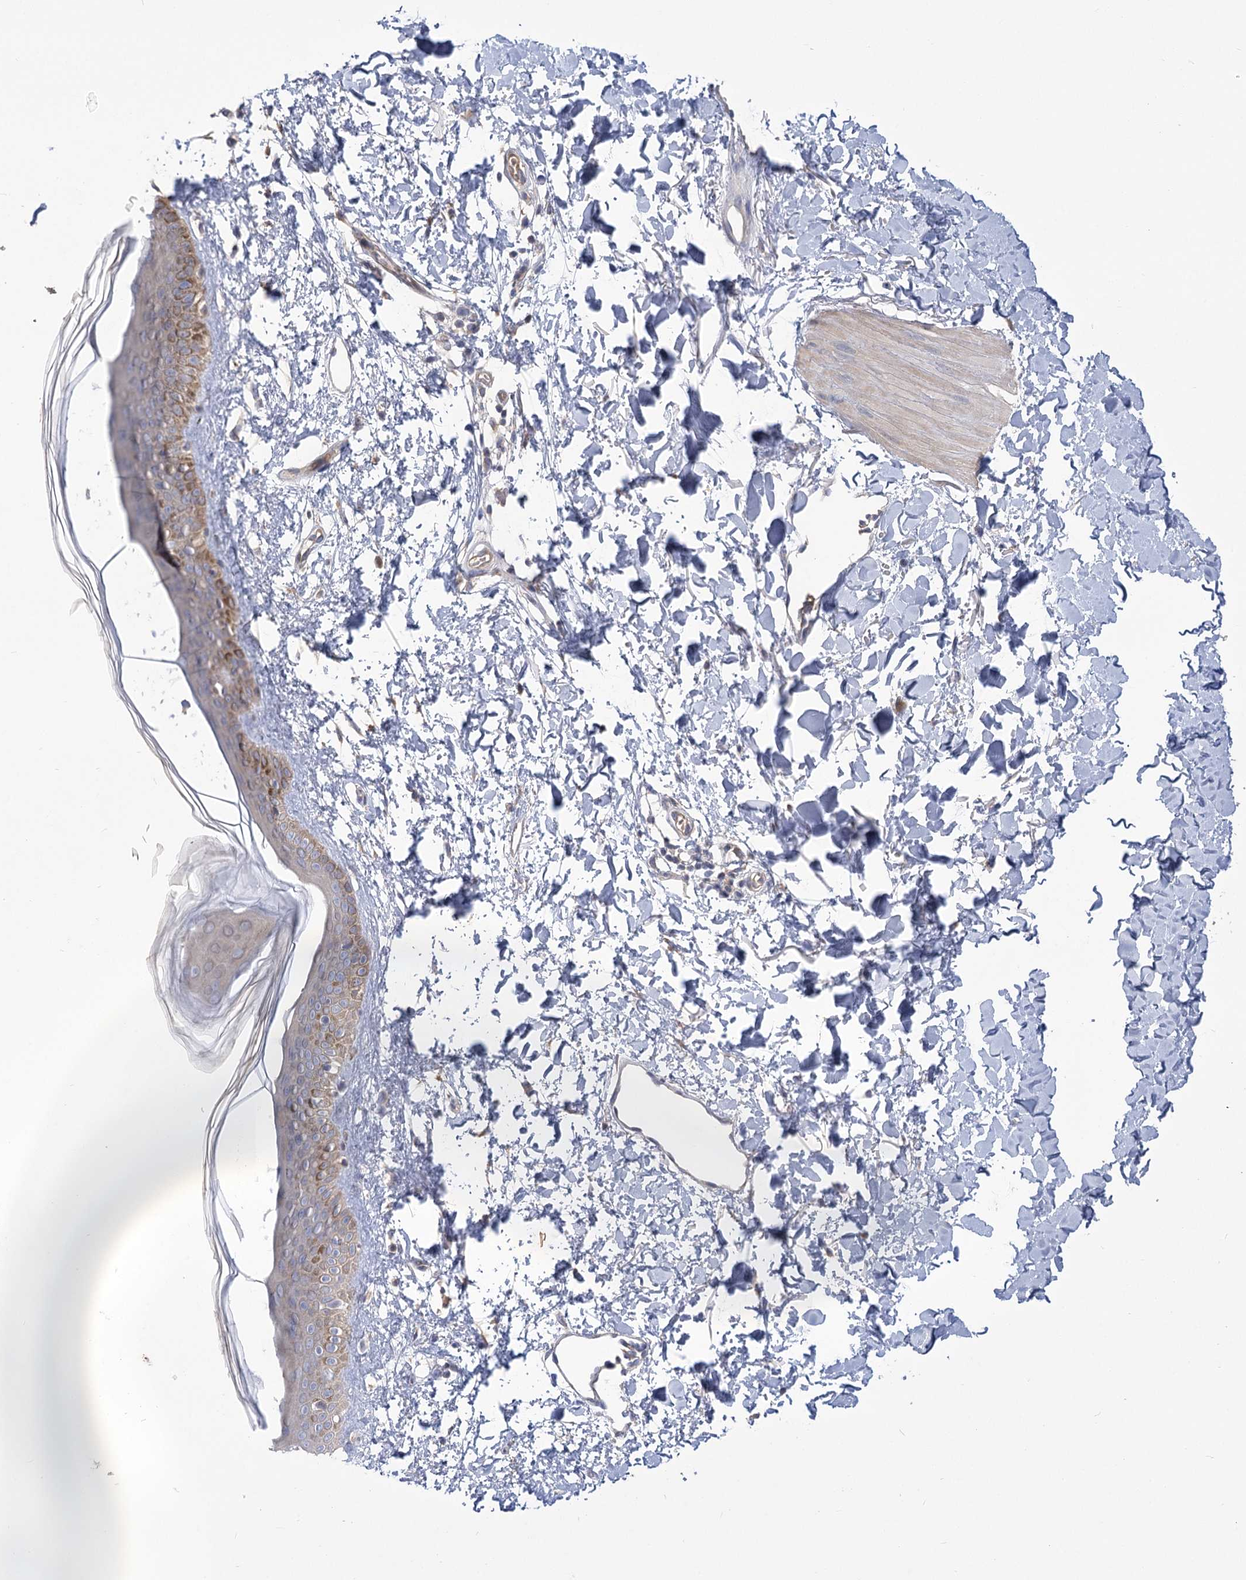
{"staining": {"intensity": "negative", "quantity": "none", "location": "none"}, "tissue": "skin", "cell_type": "Fibroblasts", "image_type": "normal", "snomed": [{"axis": "morphology", "description": "Normal tissue, NOS"}, {"axis": "topography", "description": "Skin"}], "caption": "Immunohistochemistry (IHC) photomicrograph of unremarkable human skin stained for a protein (brown), which displays no positivity in fibroblasts. The staining was performed using DAB (3,3'-diaminobenzidine) to visualize the protein expression in brown, while the nuclei were stained in blue with hematoxylin (Magnification: 20x).", "gene": "PBLD", "patient": {"sex": "female", "age": 58}}